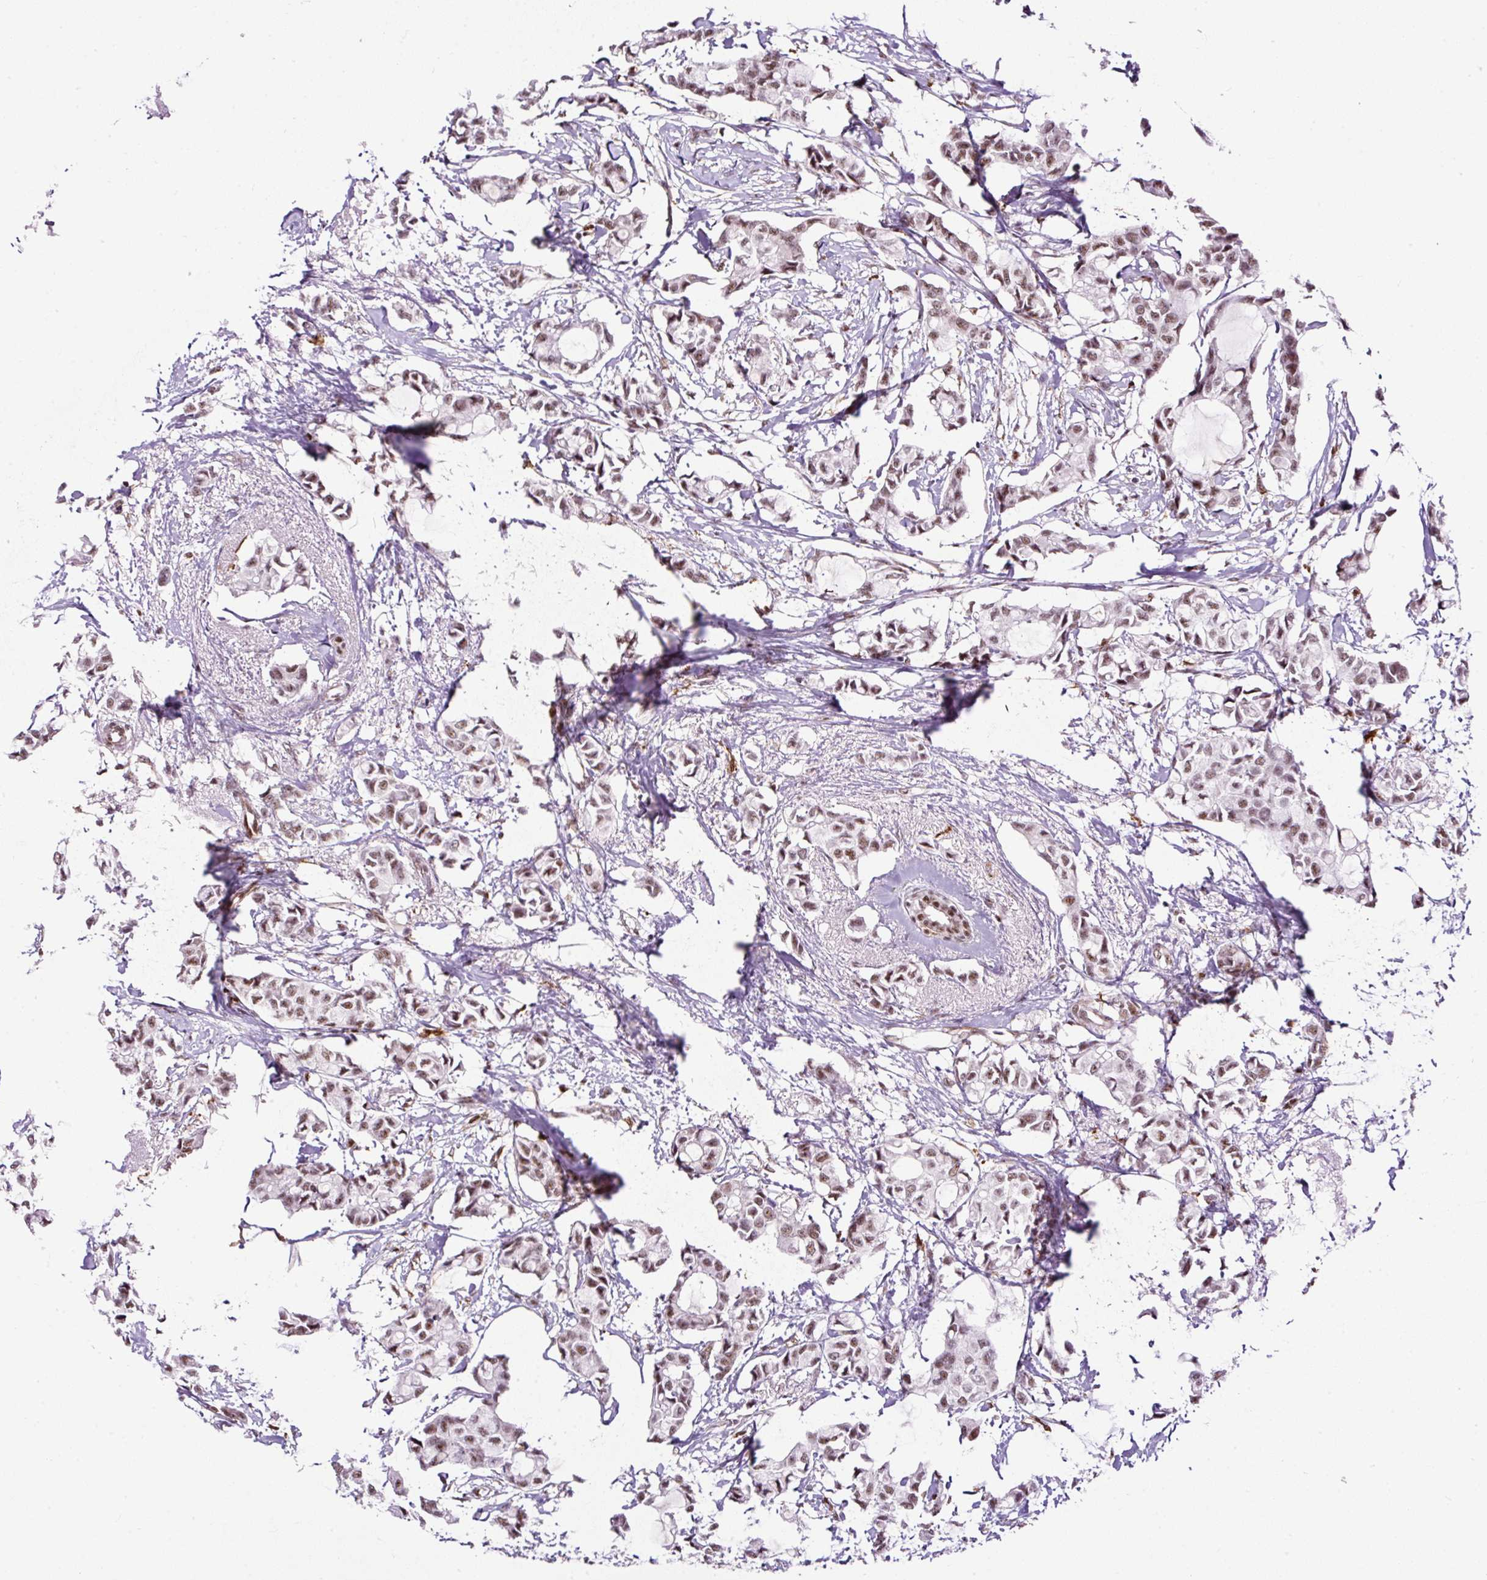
{"staining": {"intensity": "moderate", "quantity": ">75%", "location": "nuclear"}, "tissue": "breast cancer", "cell_type": "Tumor cells", "image_type": "cancer", "snomed": [{"axis": "morphology", "description": "Duct carcinoma"}, {"axis": "topography", "description": "Breast"}], "caption": "About >75% of tumor cells in human breast cancer (invasive ductal carcinoma) display moderate nuclear protein staining as visualized by brown immunohistochemical staining.", "gene": "LUC7L2", "patient": {"sex": "female", "age": 73}}